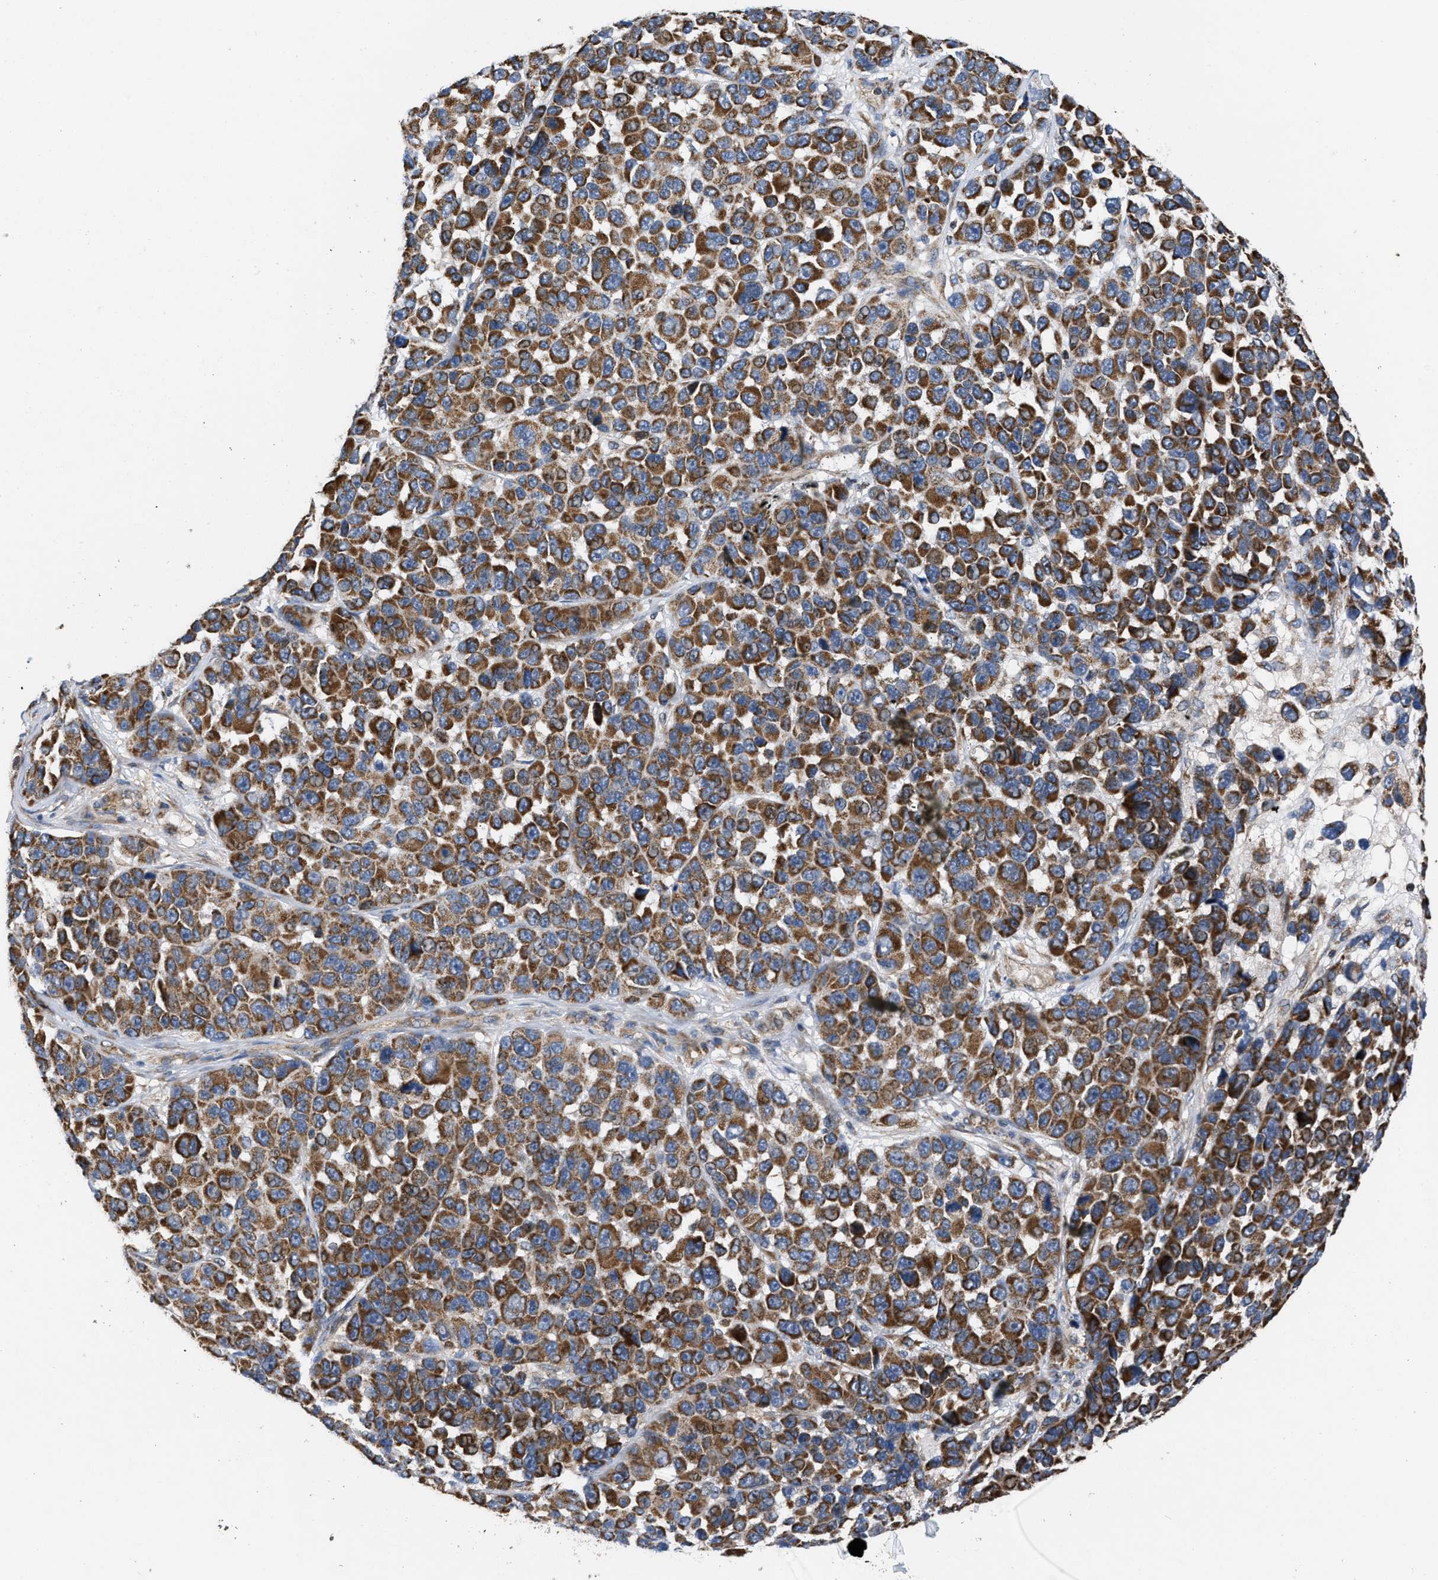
{"staining": {"intensity": "strong", "quantity": ">75%", "location": "cytoplasmic/membranous"}, "tissue": "melanoma", "cell_type": "Tumor cells", "image_type": "cancer", "snomed": [{"axis": "morphology", "description": "Malignant melanoma, NOS"}, {"axis": "topography", "description": "Skin"}], "caption": "DAB immunohistochemical staining of melanoma demonstrates strong cytoplasmic/membranous protein staining in approximately >75% of tumor cells.", "gene": "OPTN", "patient": {"sex": "male", "age": 53}}